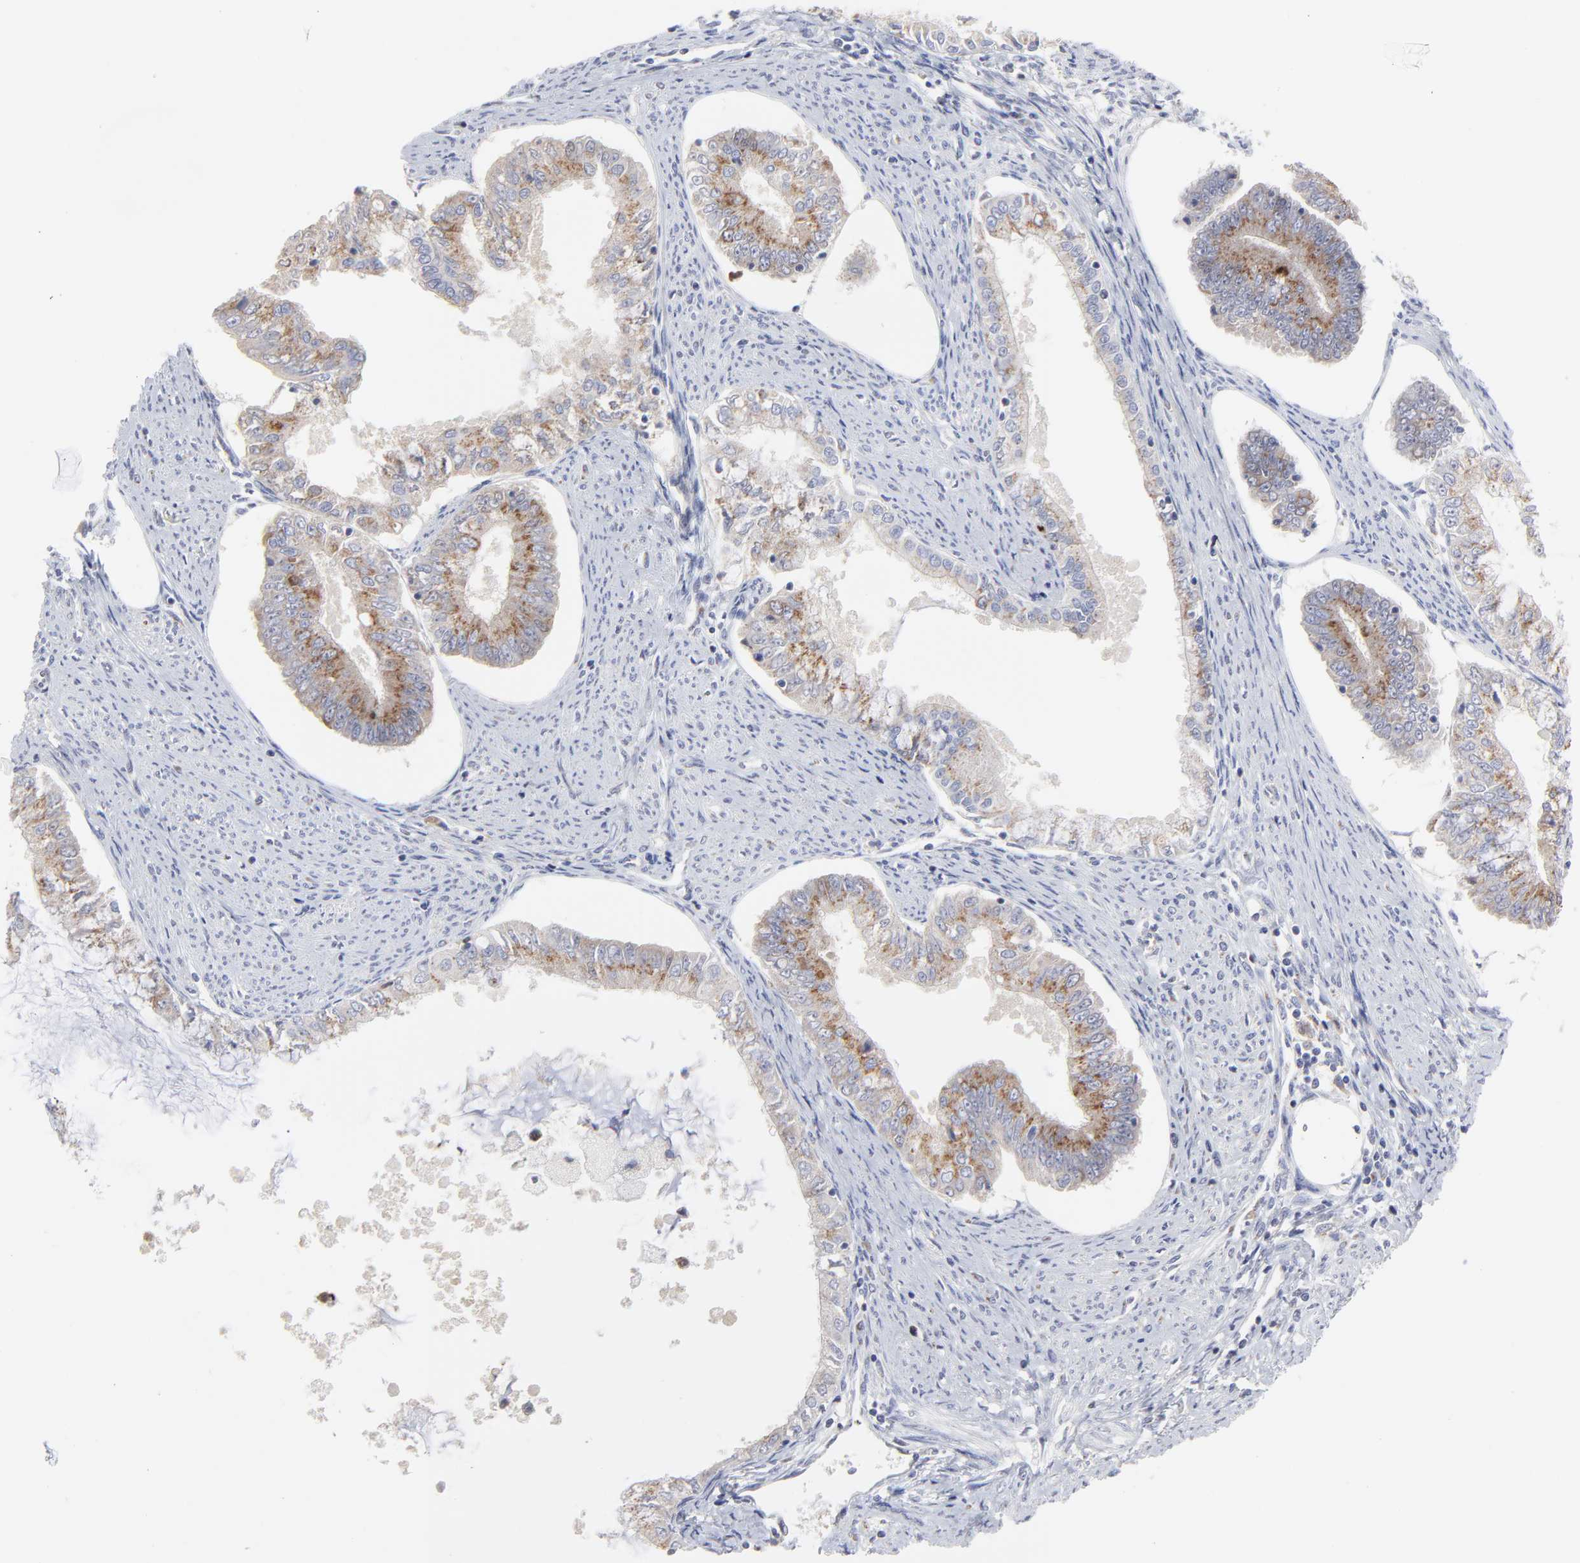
{"staining": {"intensity": "weak", "quantity": "25%-75%", "location": "cytoplasmic/membranous"}, "tissue": "endometrial cancer", "cell_type": "Tumor cells", "image_type": "cancer", "snomed": [{"axis": "morphology", "description": "Adenocarcinoma, NOS"}, {"axis": "topography", "description": "Endometrium"}], "caption": "The image demonstrates immunohistochemical staining of endometrial adenocarcinoma. There is weak cytoplasmic/membranous expression is present in approximately 25%-75% of tumor cells.", "gene": "NCAPH", "patient": {"sex": "female", "age": 76}}